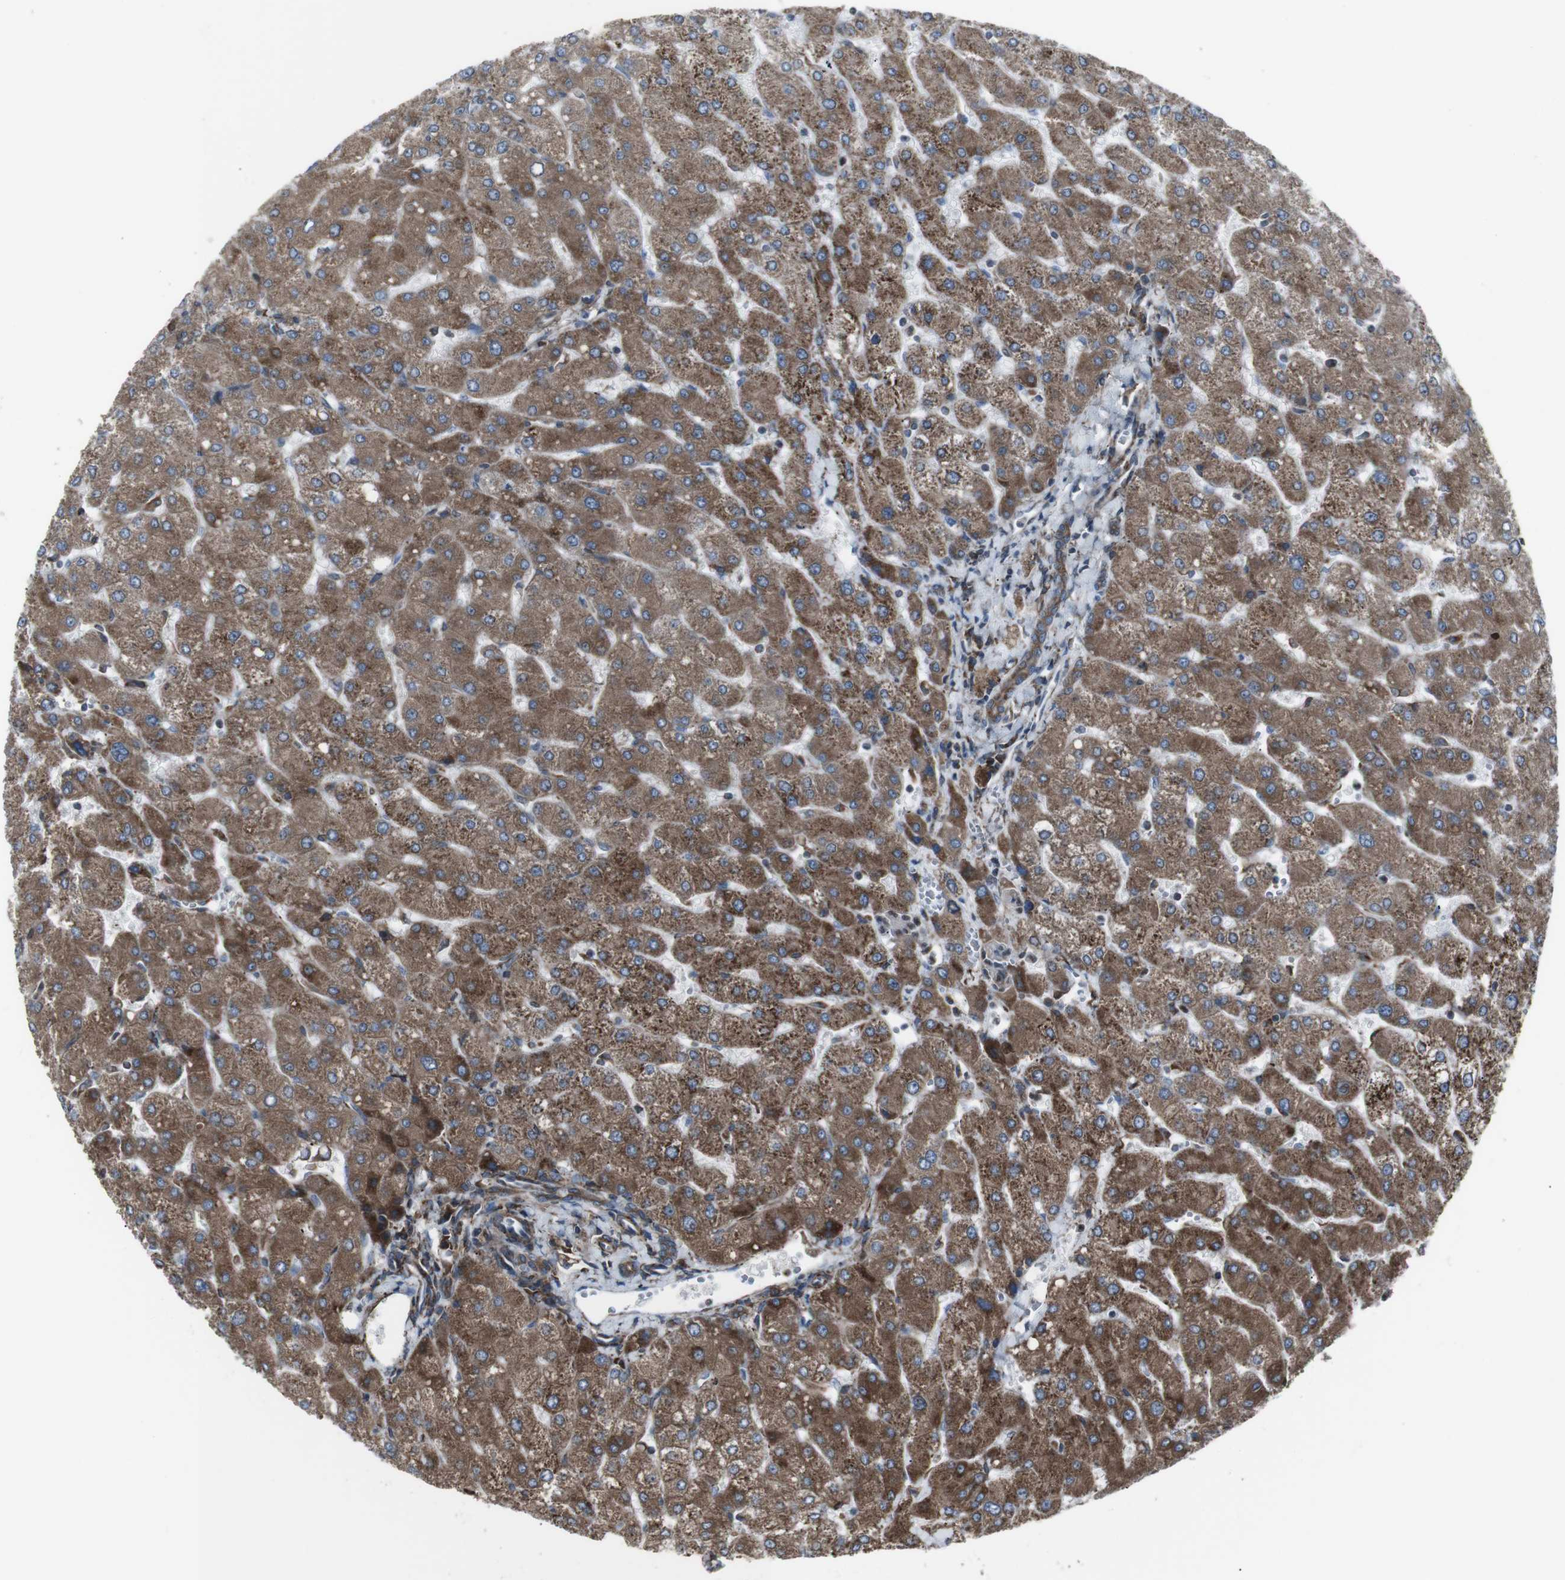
{"staining": {"intensity": "moderate", "quantity": "25%-75%", "location": "cytoplasmic/membranous"}, "tissue": "liver", "cell_type": "Cholangiocytes", "image_type": "normal", "snomed": [{"axis": "morphology", "description": "Normal tissue, NOS"}, {"axis": "topography", "description": "Liver"}], "caption": "Liver stained with immunohistochemistry (IHC) shows moderate cytoplasmic/membranous positivity in approximately 25%-75% of cholangiocytes.", "gene": "LNPK", "patient": {"sex": "male", "age": 55}}